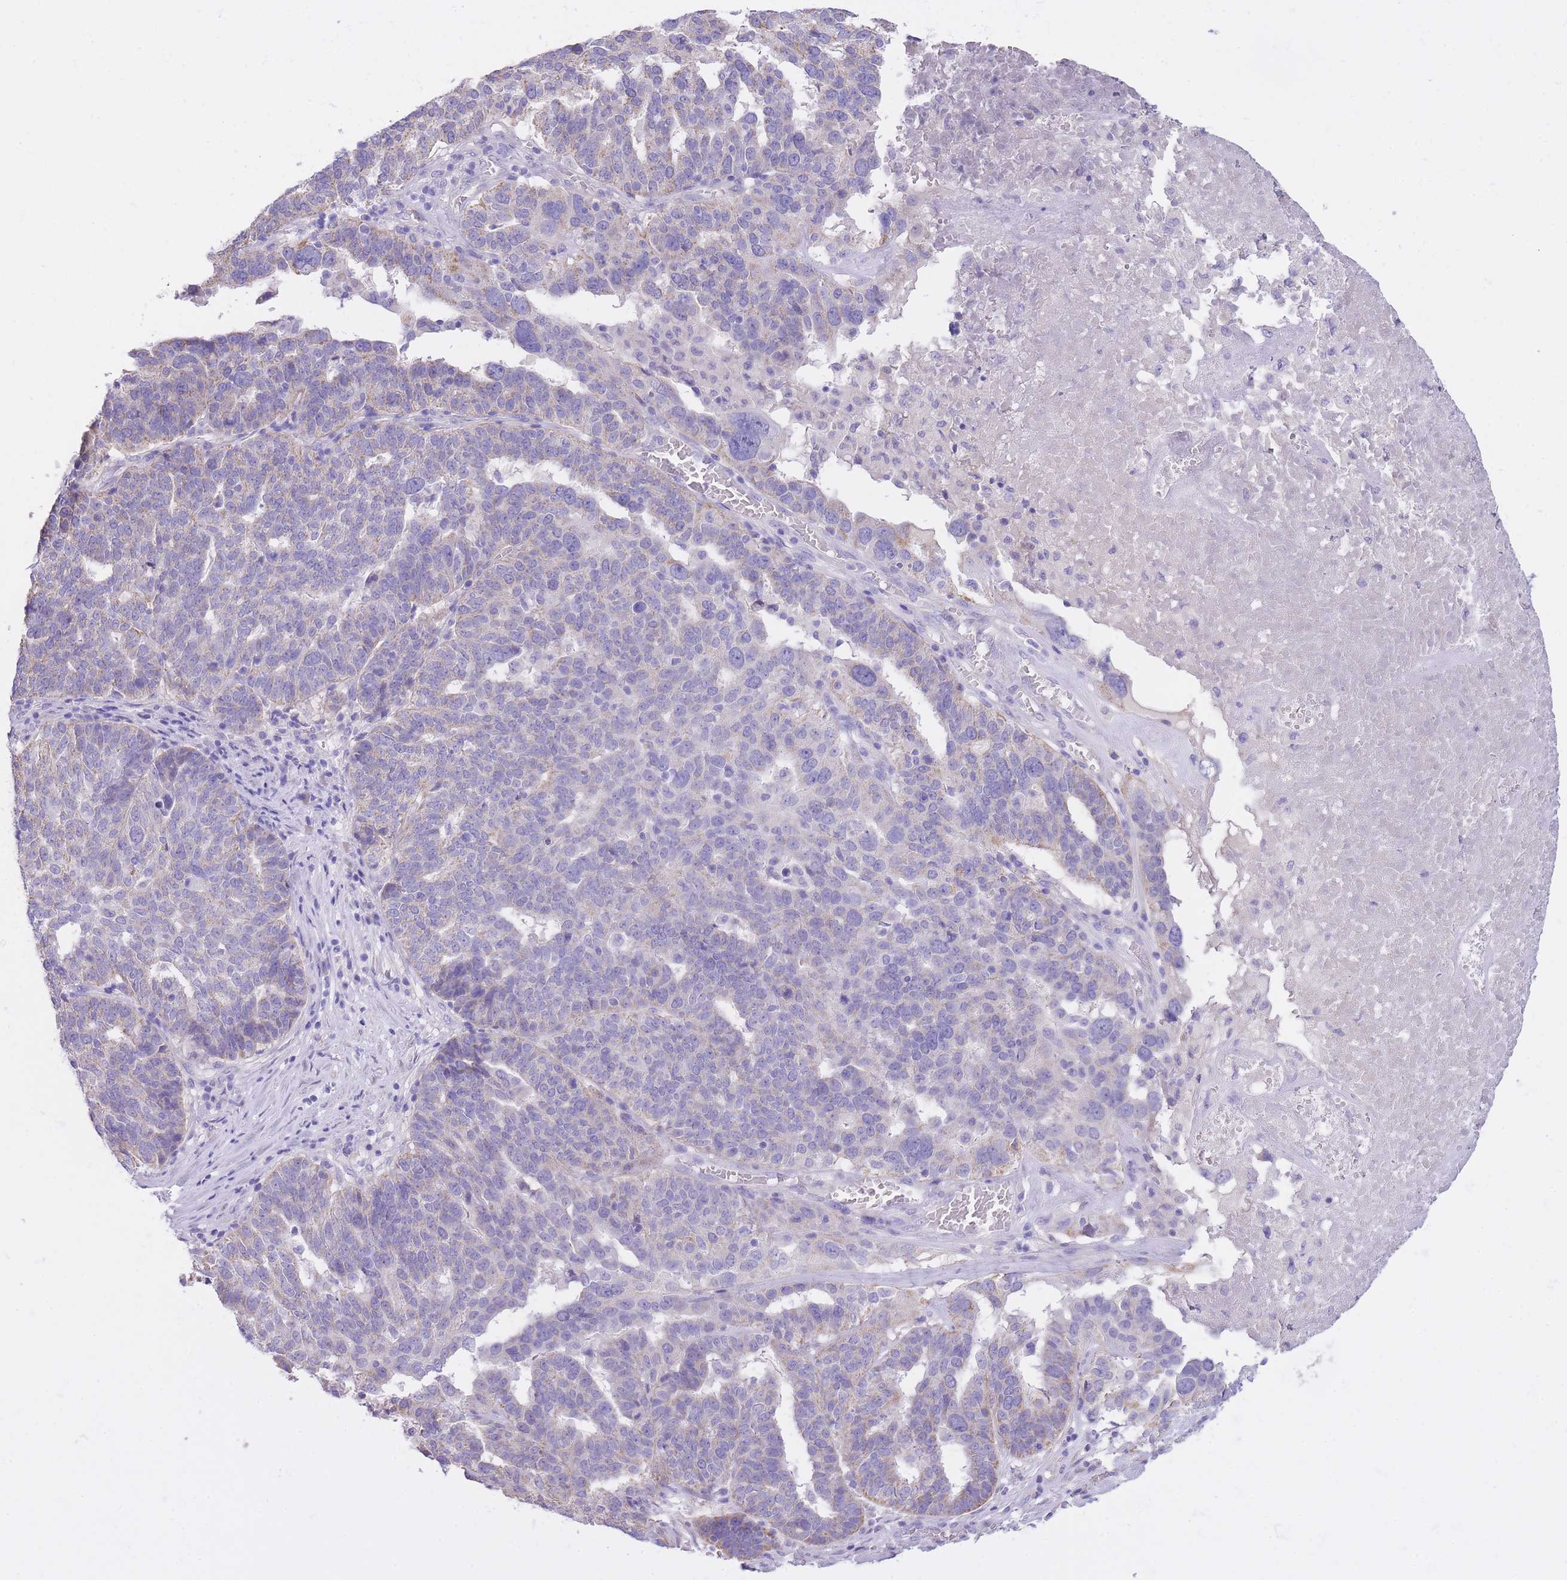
{"staining": {"intensity": "negative", "quantity": "none", "location": "none"}, "tissue": "ovarian cancer", "cell_type": "Tumor cells", "image_type": "cancer", "snomed": [{"axis": "morphology", "description": "Cystadenocarcinoma, serous, NOS"}, {"axis": "topography", "description": "Ovary"}], "caption": "Protein analysis of serous cystadenocarcinoma (ovarian) demonstrates no significant expression in tumor cells.", "gene": "PGM1", "patient": {"sex": "female", "age": 59}}